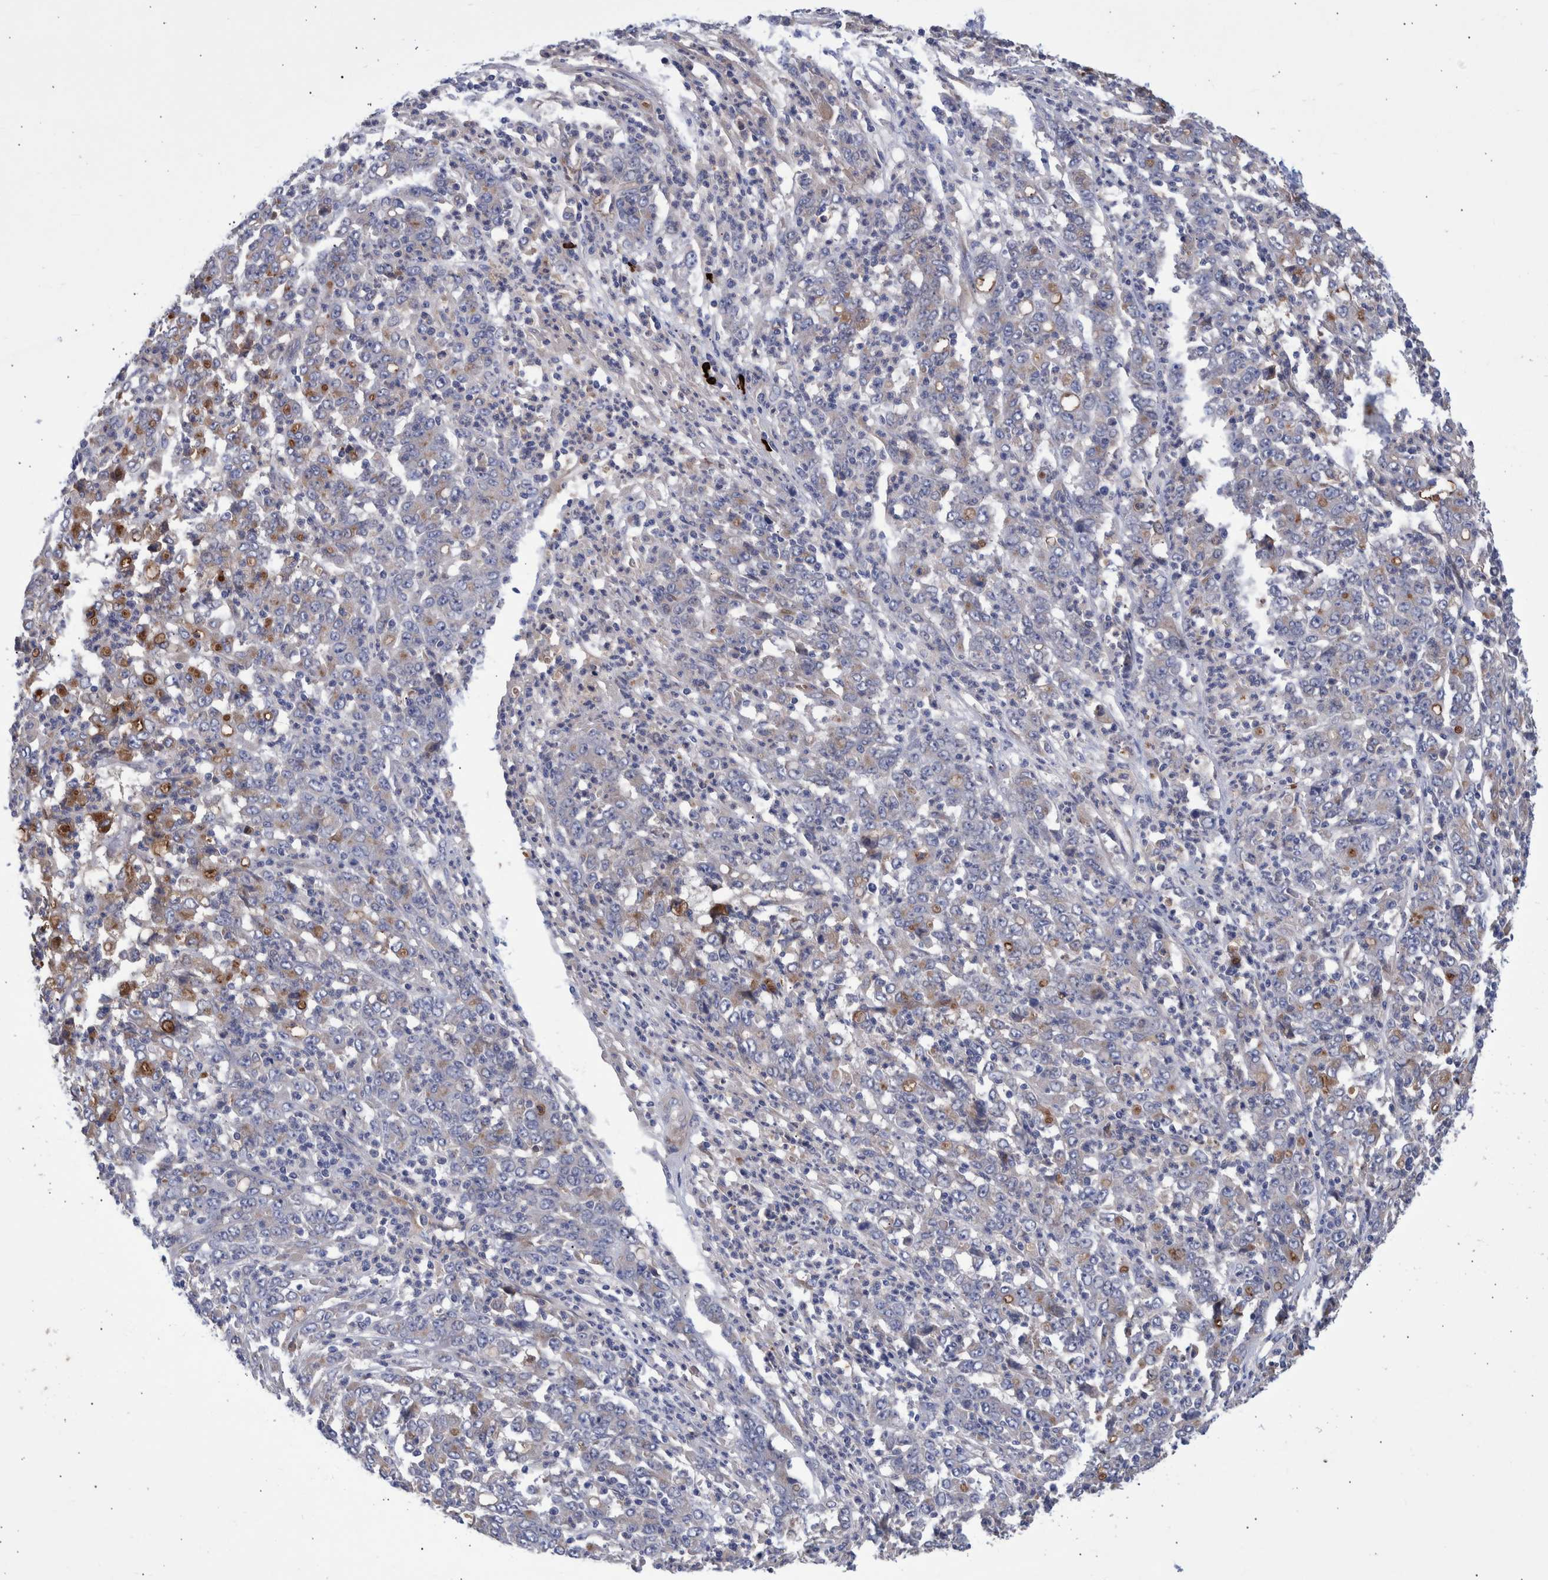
{"staining": {"intensity": "weak", "quantity": "<25%", "location": "cytoplasmic/membranous"}, "tissue": "stomach cancer", "cell_type": "Tumor cells", "image_type": "cancer", "snomed": [{"axis": "morphology", "description": "Adenocarcinoma, NOS"}, {"axis": "topography", "description": "Stomach, lower"}], "caption": "This is an IHC image of human adenocarcinoma (stomach). There is no positivity in tumor cells.", "gene": "DLL4", "patient": {"sex": "female", "age": 71}}